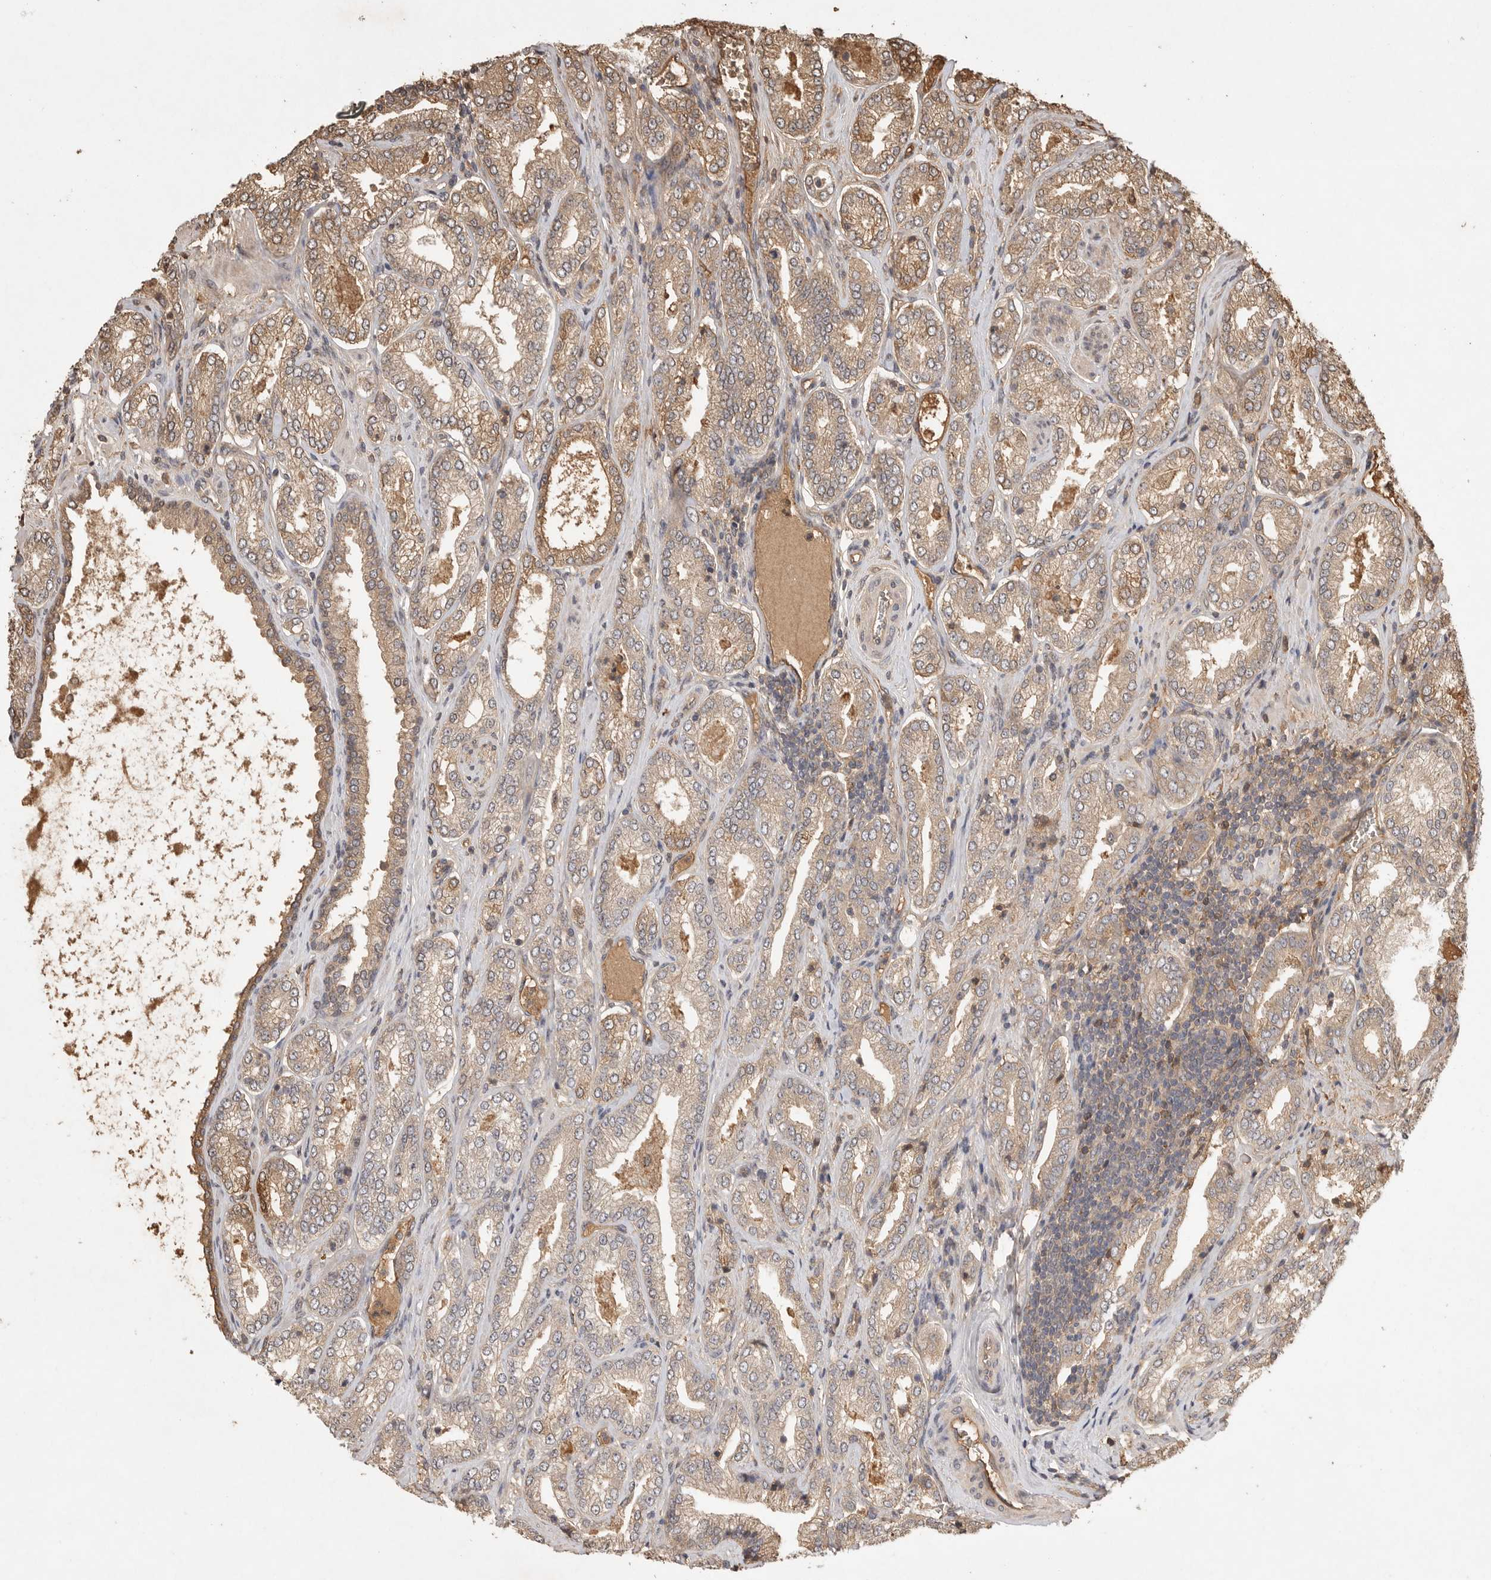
{"staining": {"intensity": "weak", "quantity": ">75%", "location": "cytoplasmic/membranous"}, "tissue": "prostate cancer", "cell_type": "Tumor cells", "image_type": "cancer", "snomed": [{"axis": "morphology", "description": "Adenocarcinoma, Low grade"}, {"axis": "topography", "description": "Prostate"}], "caption": "Protein analysis of prostate cancer tissue reveals weak cytoplasmic/membranous staining in approximately >75% of tumor cells.", "gene": "PRMT3", "patient": {"sex": "male", "age": 62}}